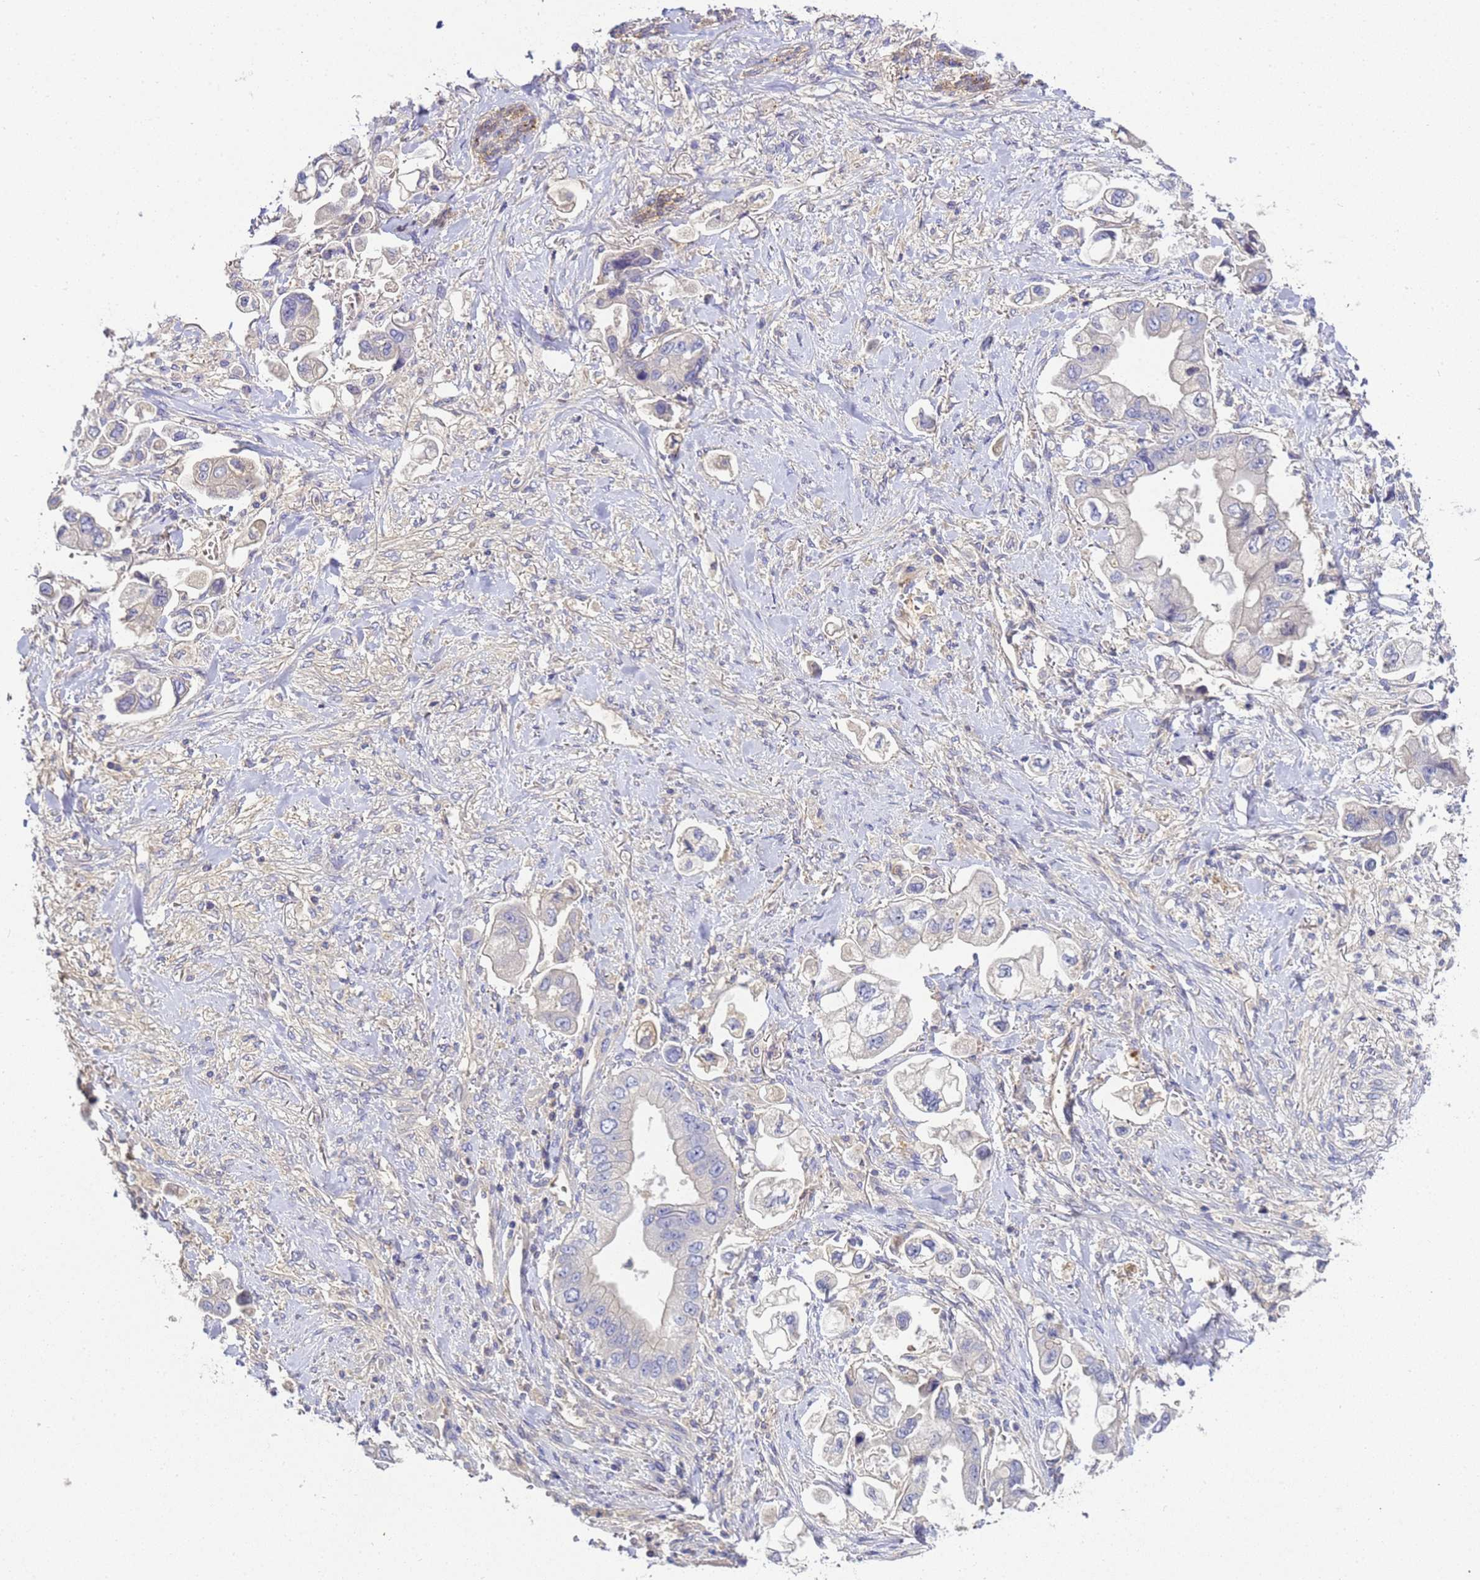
{"staining": {"intensity": "negative", "quantity": "none", "location": "none"}, "tissue": "stomach cancer", "cell_type": "Tumor cells", "image_type": "cancer", "snomed": [{"axis": "morphology", "description": "Adenocarcinoma, NOS"}, {"axis": "topography", "description": "Stomach"}], "caption": "Adenocarcinoma (stomach) stained for a protein using IHC shows no staining tumor cells.", "gene": "TBCD", "patient": {"sex": "male", "age": 62}}